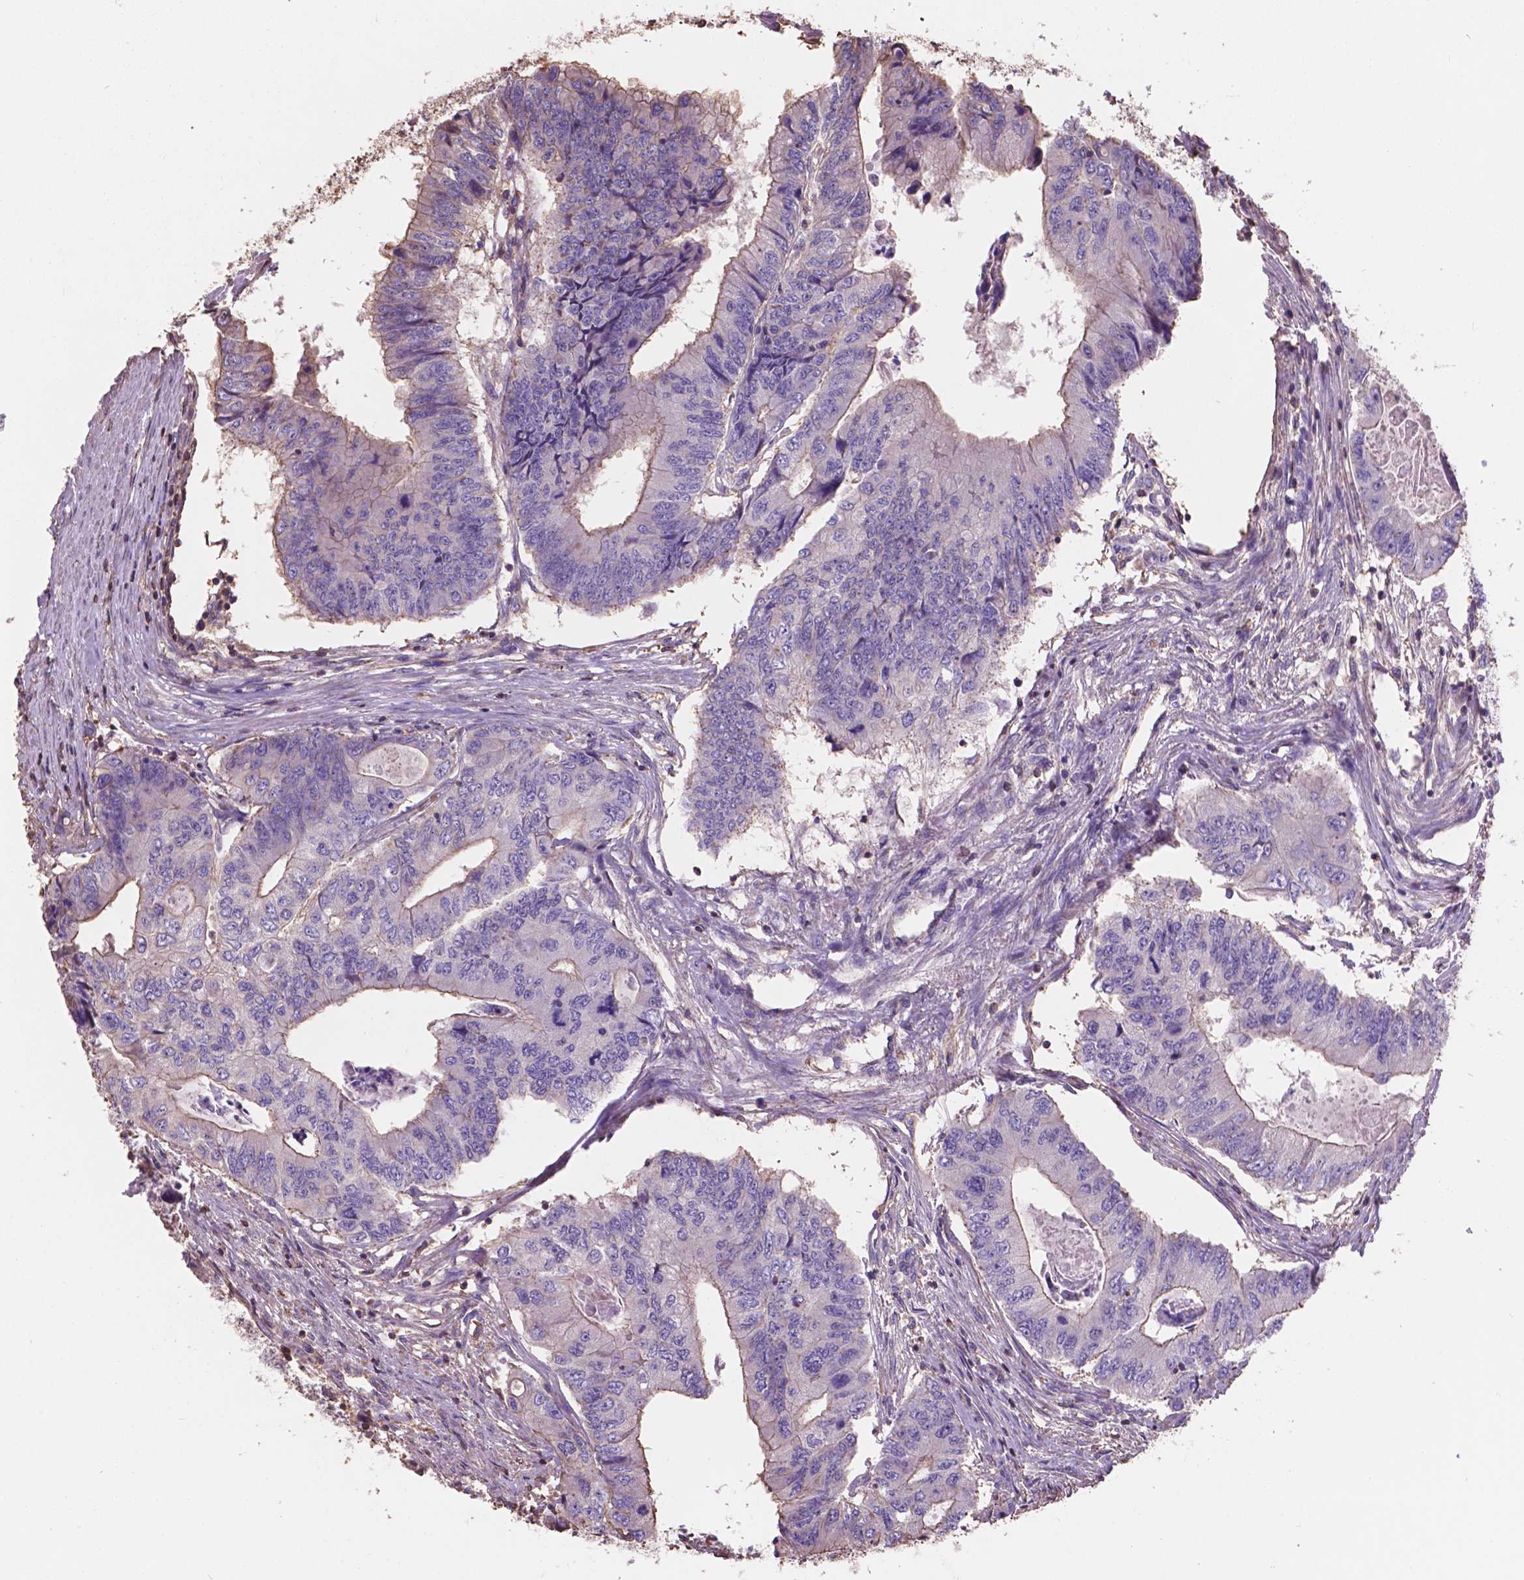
{"staining": {"intensity": "moderate", "quantity": "<25%", "location": "cytoplasmic/membranous"}, "tissue": "colorectal cancer", "cell_type": "Tumor cells", "image_type": "cancer", "snomed": [{"axis": "morphology", "description": "Adenocarcinoma, NOS"}, {"axis": "topography", "description": "Colon"}], "caption": "Human colorectal cancer (adenocarcinoma) stained for a protein (brown) exhibits moderate cytoplasmic/membranous positive expression in about <25% of tumor cells.", "gene": "NIPA2", "patient": {"sex": "male", "age": 53}}